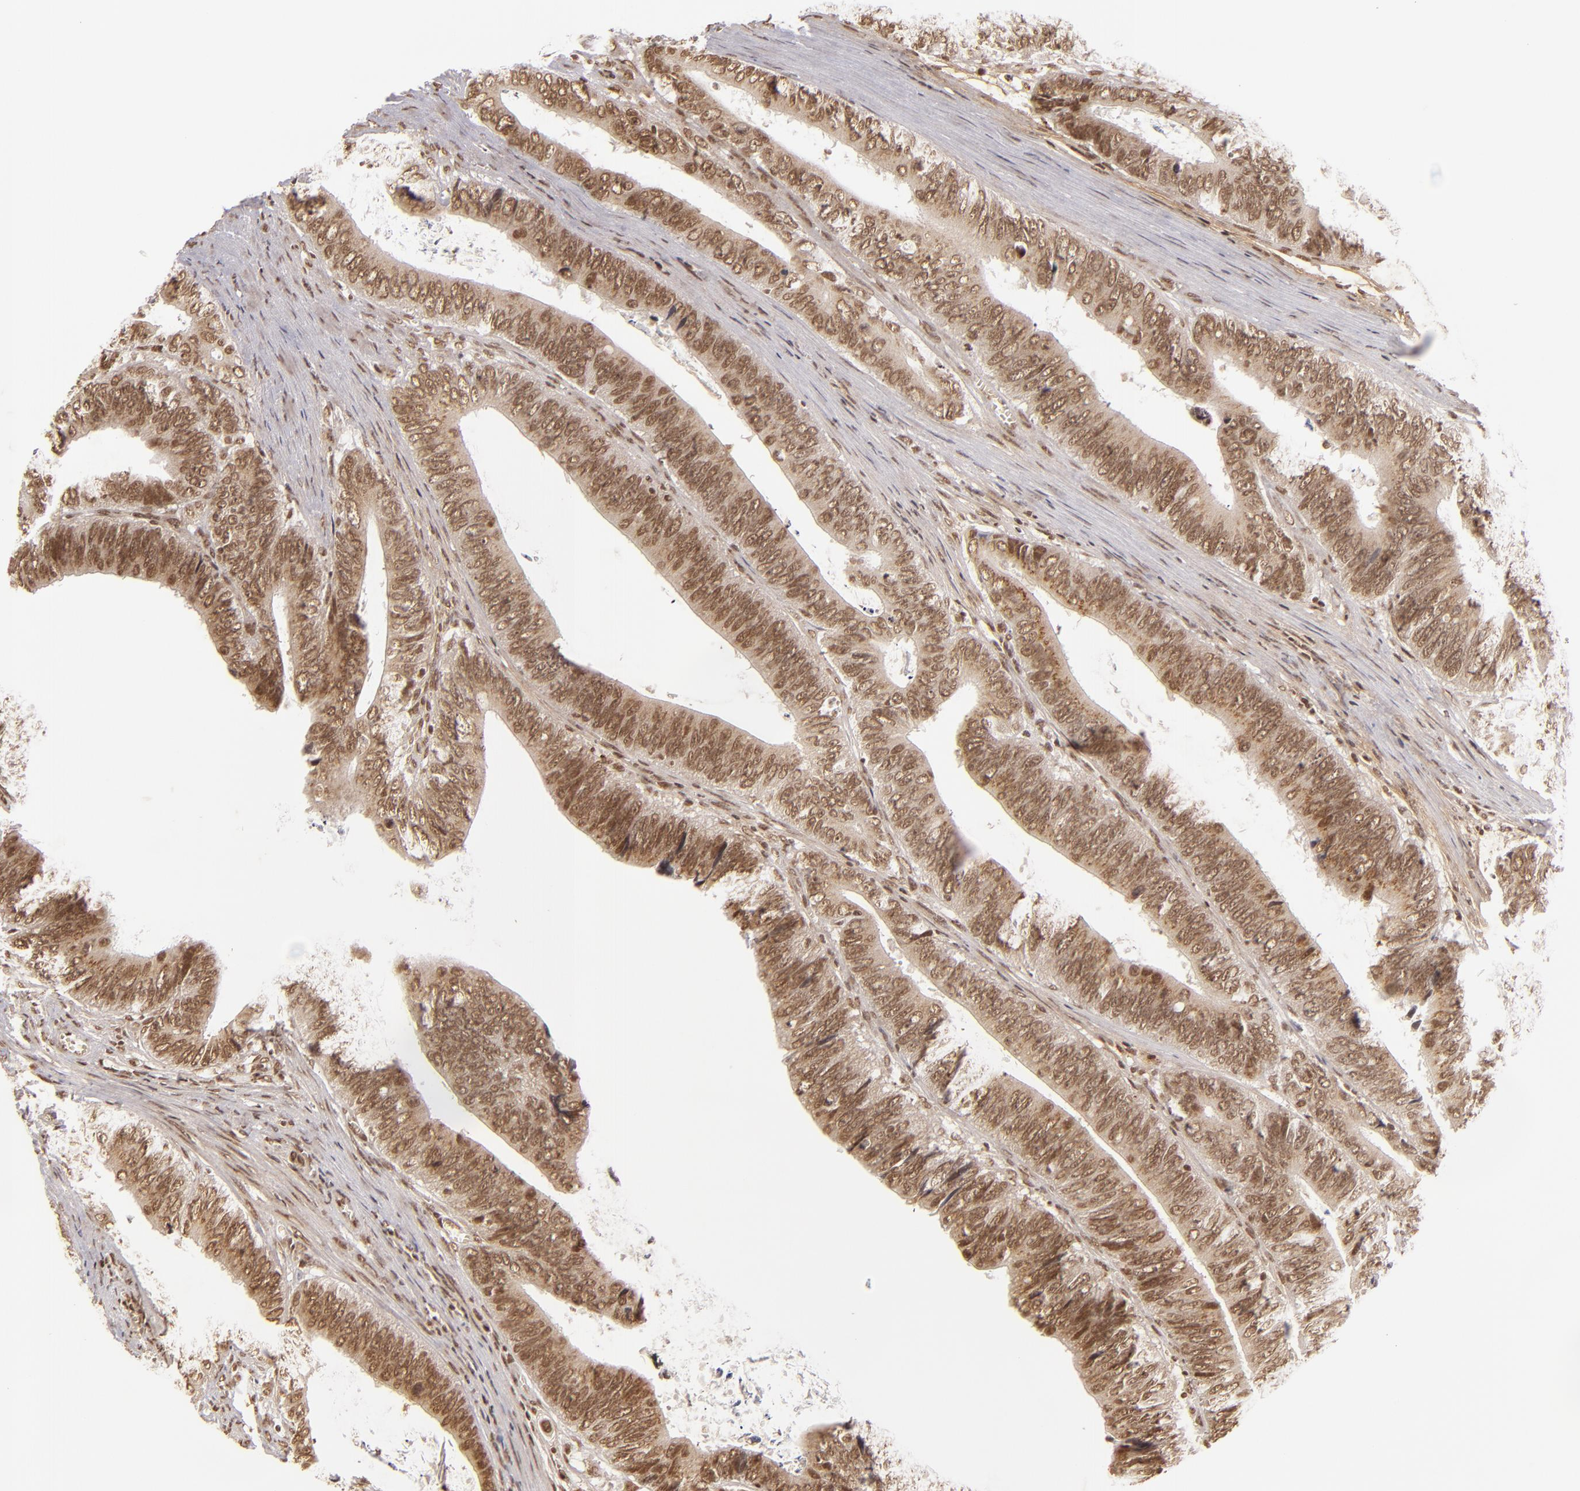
{"staining": {"intensity": "strong", "quantity": ">75%", "location": "cytoplasmic/membranous,nuclear"}, "tissue": "colorectal cancer", "cell_type": "Tumor cells", "image_type": "cancer", "snomed": [{"axis": "morphology", "description": "Adenocarcinoma, NOS"}, {"axis": "topography", "description": "Colon"}], "caption": "Approximately >75% of tumor cells in colorectal cancer demonstrate strong cytoplasmic/membranous and nuclear protein expression as visualized by brown immunohistochemical staining.", "gene": "CUL3", "patient": {"sex": "male", "age": 72}}